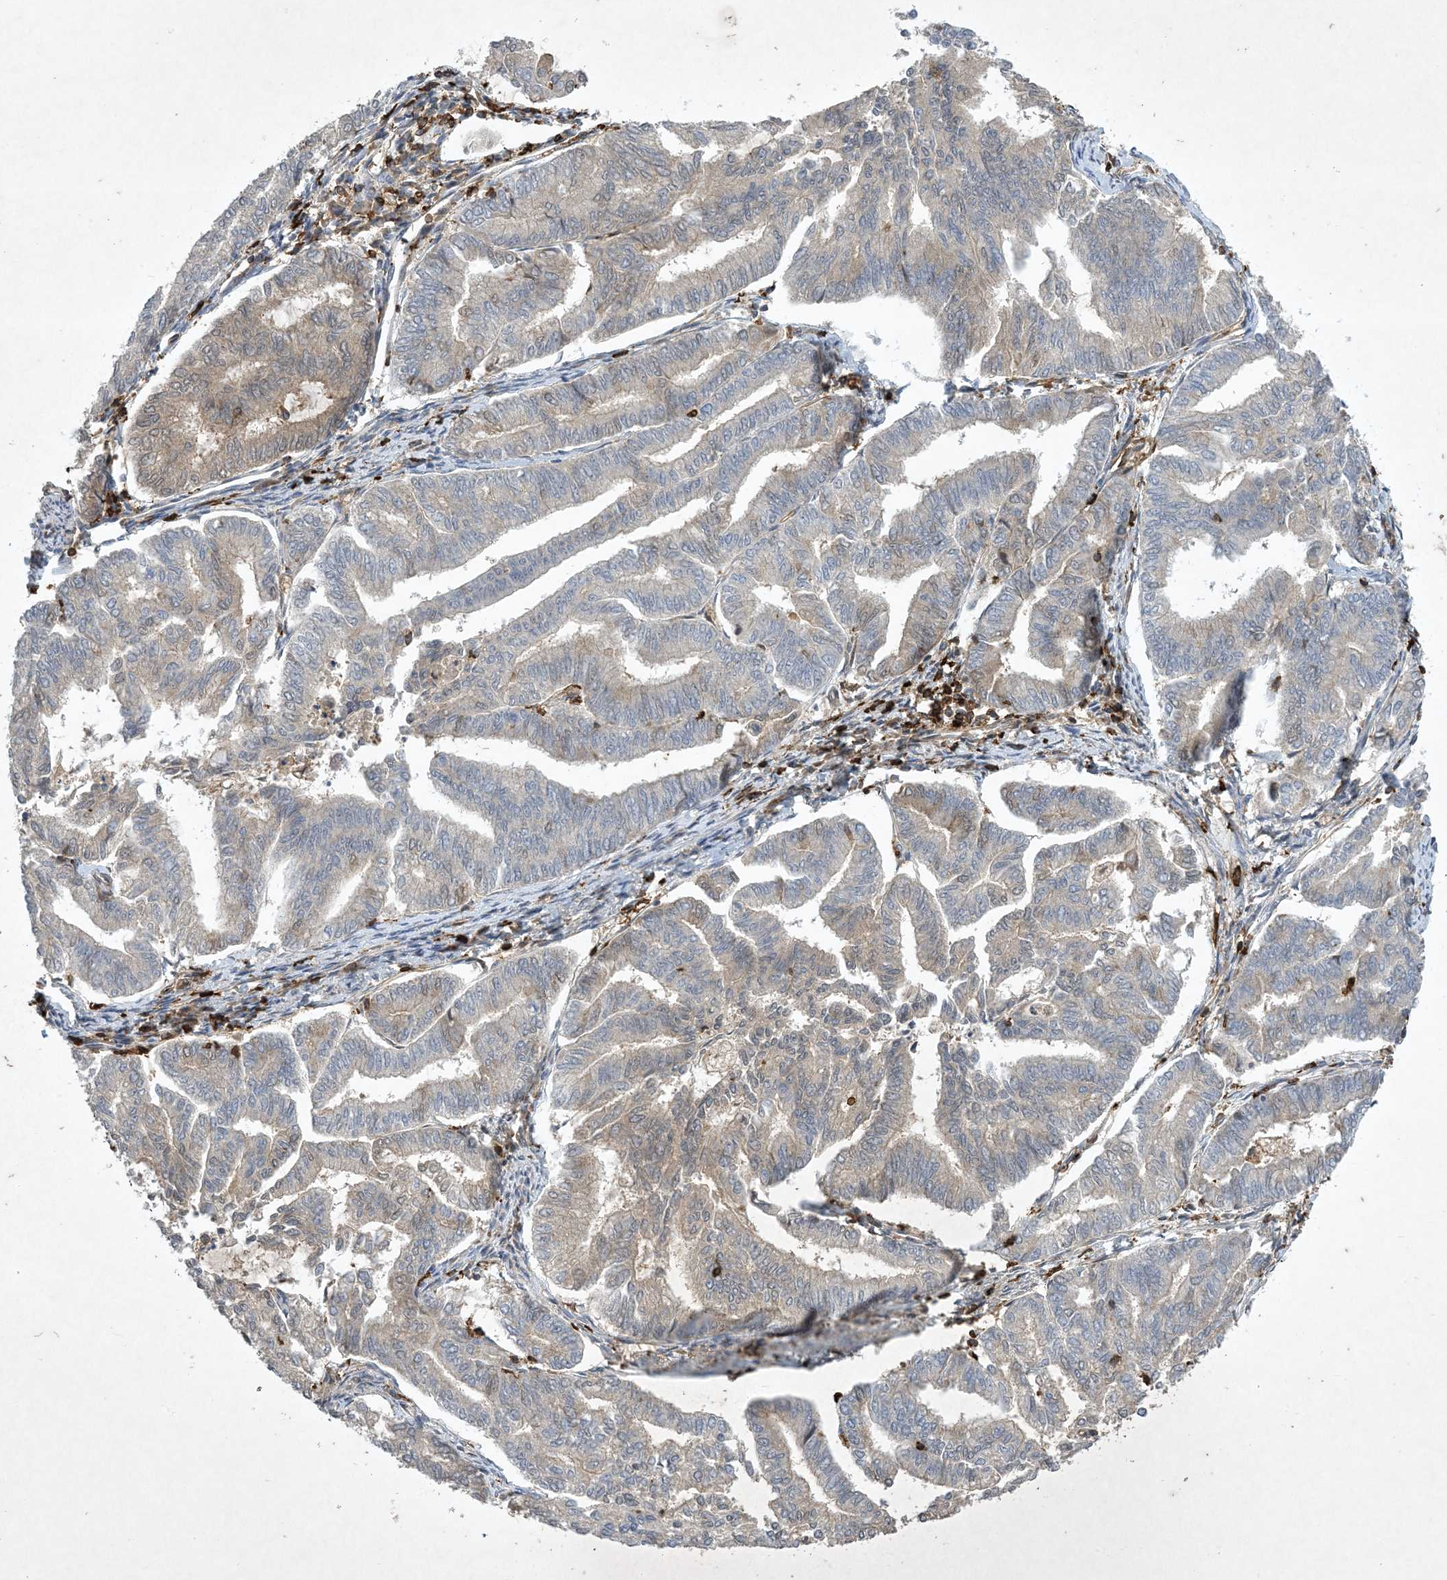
{"staining": {"intensity": "weak", "quantity": "<25%", "location": "cytoplasmic/membranous"}, "tissue": "endometrial cancer", "cell_type": "Tumor cells", "image_type": "cancer", "snomed": [{"axis": "morphology", "description": "Adenocarcinoma, NOS"}, {"axis": "topography", "description": "Endometrium"}], "caption": "Immunohistochemistry (IHC) image of neoplastic tissue: endometrial cancer (adenocarcinoma) stained with DAB demonstrates no significant protein positivity in tumor cells. (DAB (3,3'-diaminobenzidine) IHC with hematoxylin counter stain).", "gene": "AK9", "patient": {"sex": "female", "age": 79}}